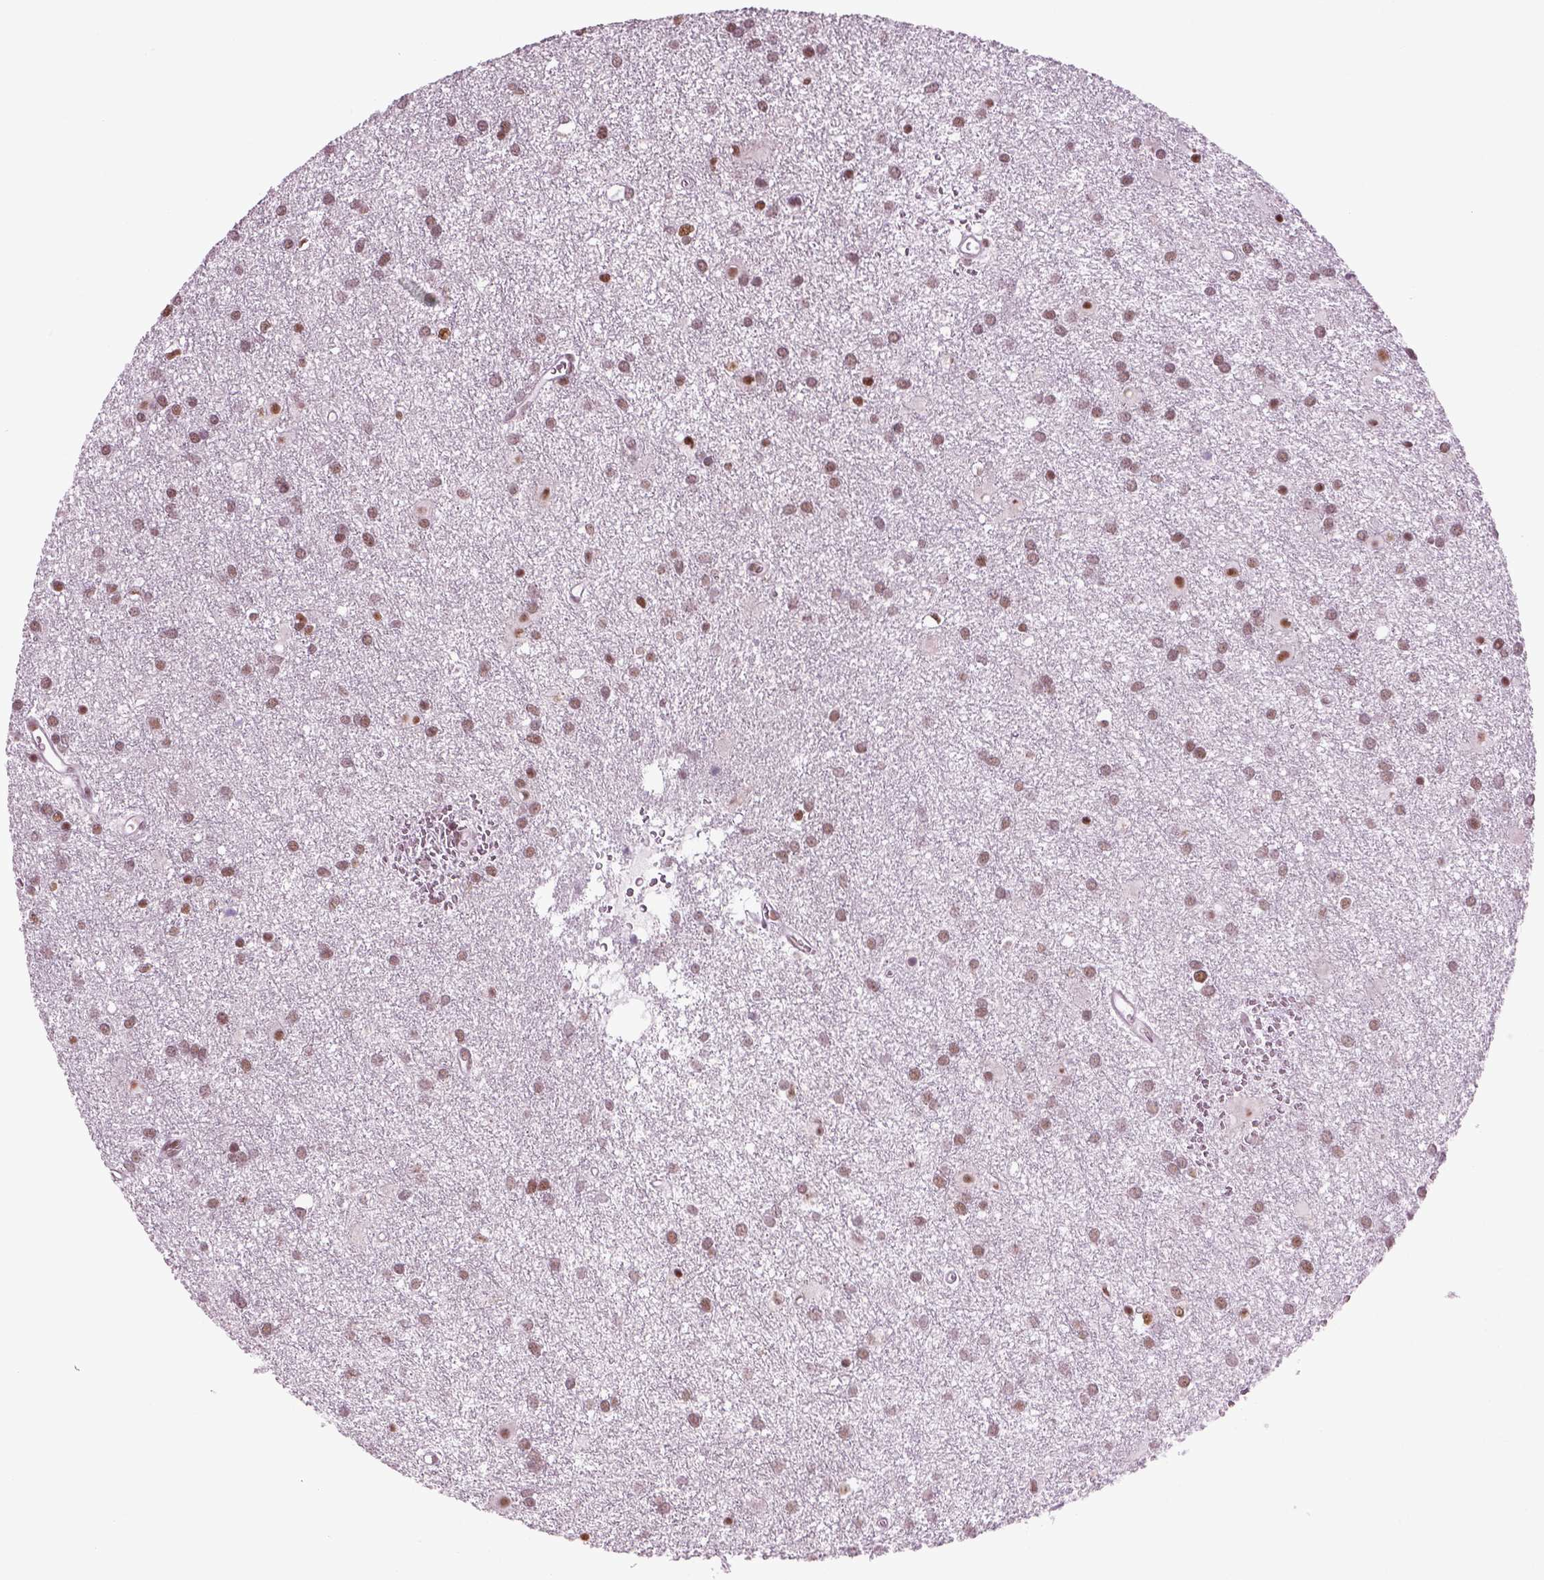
{"staining": {"intensity": "weak", "quantity": "<25%", "location": "nuclear"}, "tissue": "glioma", "cell_type": "Tumor cells", "image_type": "cancer", "snomed": [{"axis": "morphology", "description": "Glioma, malignant, Low grade"}, {"axis": "topography", "description": "Brain"}], "caption": "Immunohistochemistry histopathology image of human low-grade glioma (malignant) stained for a protein (brown), which reveals no positivity in tumor cells.", "gene": "RCOR3", "patient": {"sex": "male", "age": 58}}